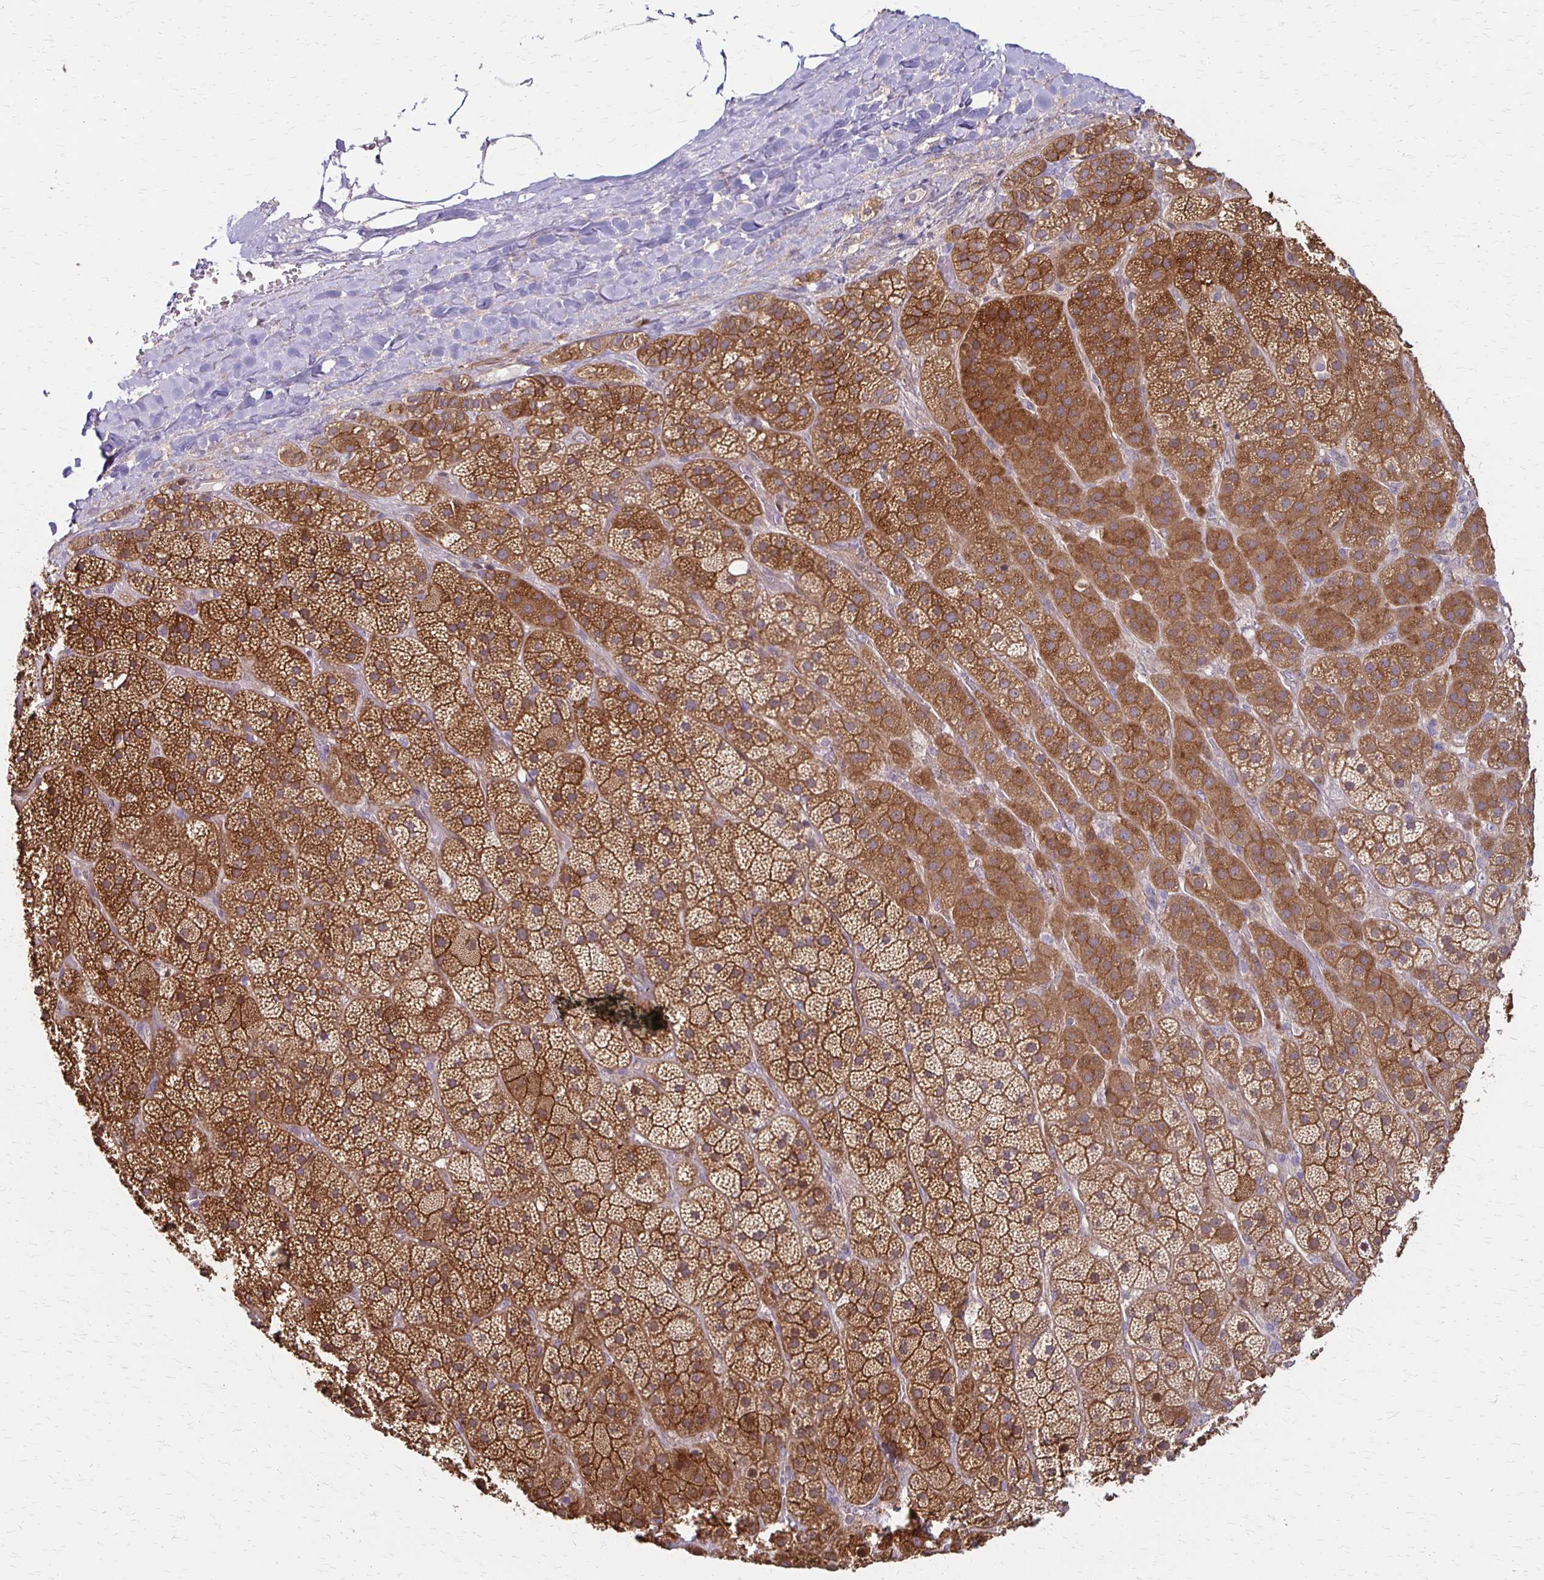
{"staining": {"intensity": "strong", "quantity": ">75%", "location": "cytoplasmic/membranous"}, "tissue": "adrenal gland", "cell_type": "Glandular cells", "image_type": "normal", "snomed": [{"axis": "morphology", "description": "Normal tissue, NOS"}, {"axis": "topography", "description": "Adrenal gland"}], "caption": "Protein expression analysis of unremarkable human adrenal gland reveals strong cytoplasmic/membranous positivity in about >75% of glandular cells. The staining was performed using DAB (3,3'-diaminobenzidine) to visualize the protein expression in brown, while the nuclei were stained in blue with hematoxylin (Magnification: 20x).", "gene": "CFL2", "patient": {"sex": "male", "age": 57}}